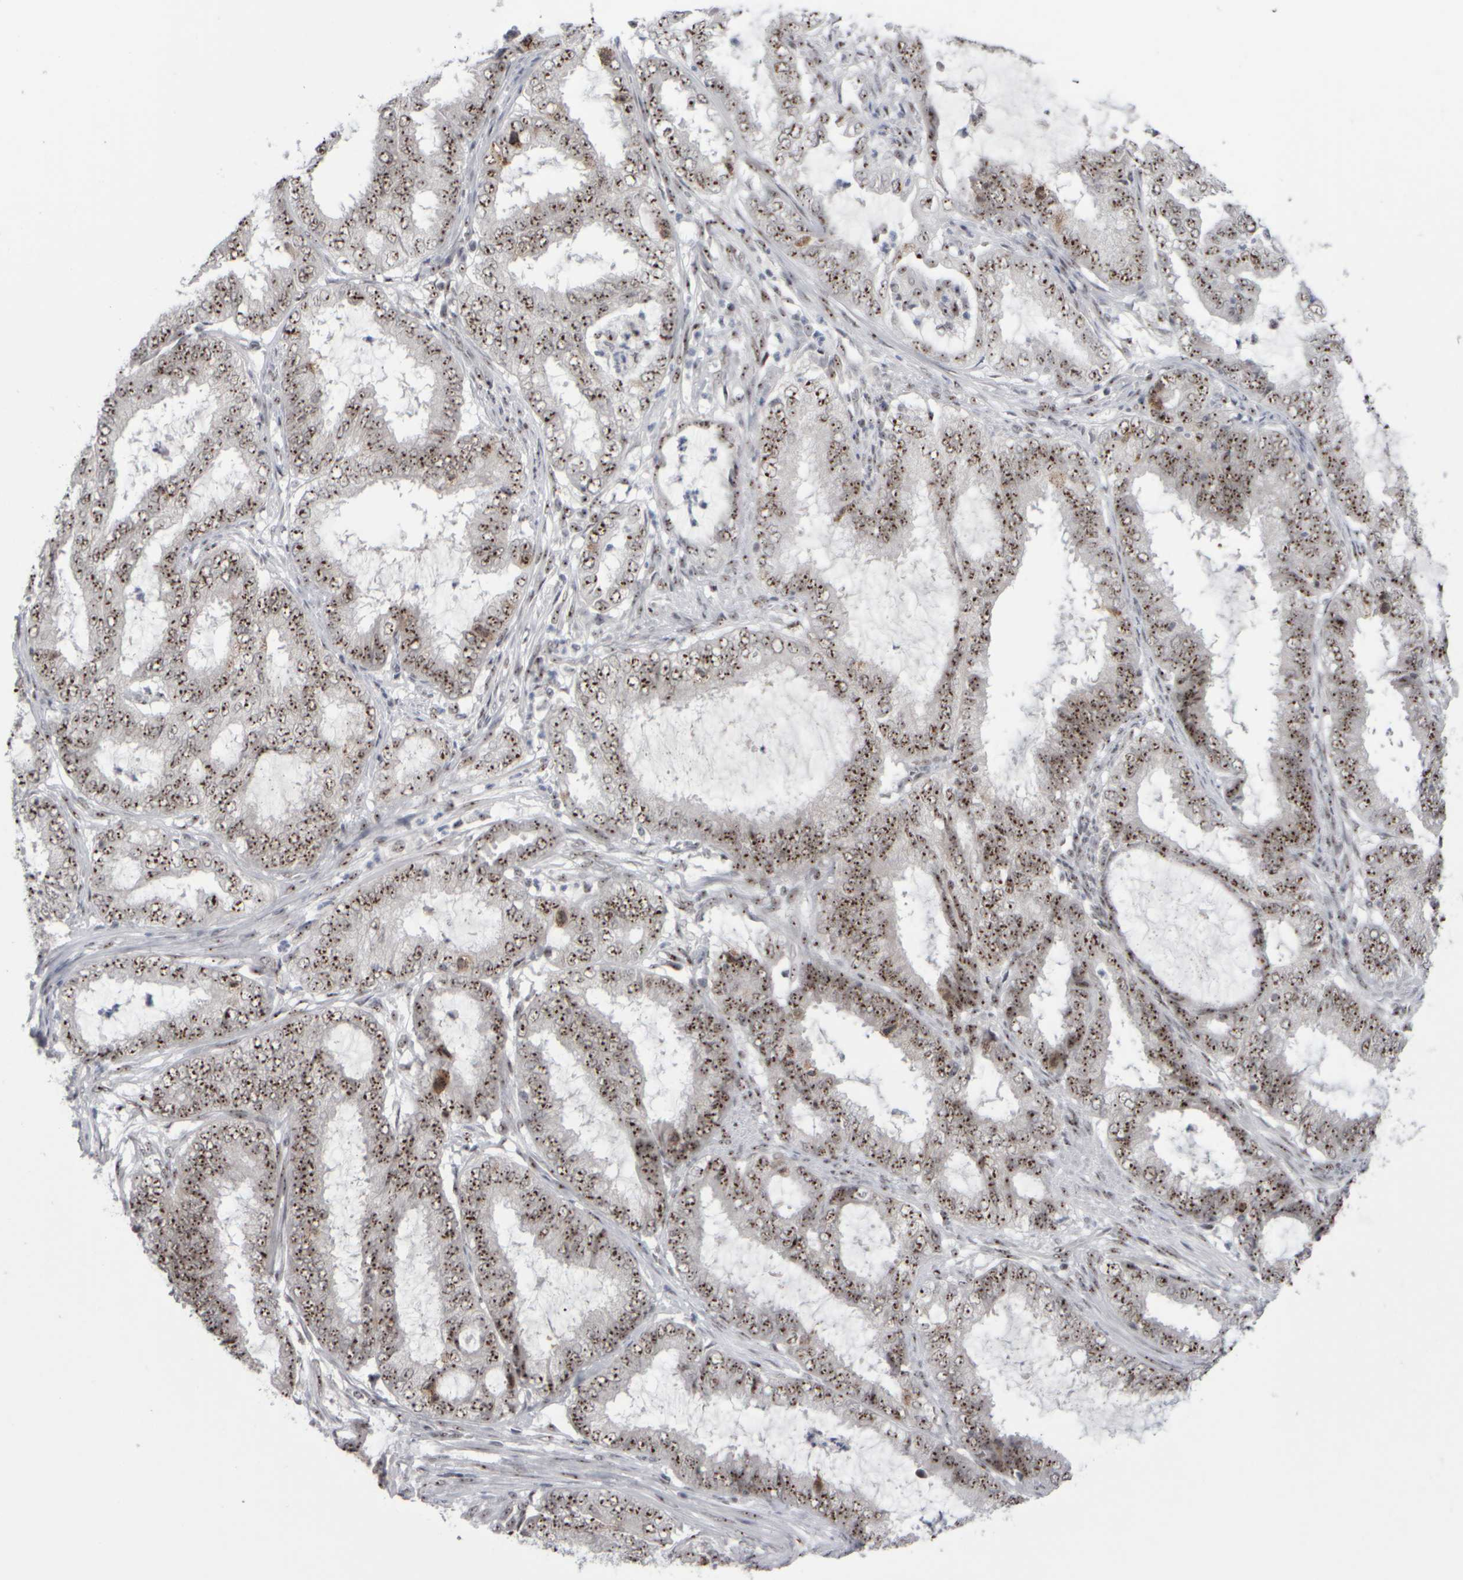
{"staining": {"intensity": "moderate", "quantity": ">75%", "location": "nuclear"}, "tissue": "endometrial cancer", "cell_type": "Tumor cells", "image_type": "cancer", "snomed": [{"axis": "morphology", "description": "Adenocarcinoma, NOS"}, {"axis": "topography", "description": "Endometrium"}], "caption": "Endometrial cancer (adenocarcinoma) stained for a protein exhibits moderate nuclear positivity in tumor cells.", "gene": "SURF6", "patient": {"sex": "female", "age": 51}}